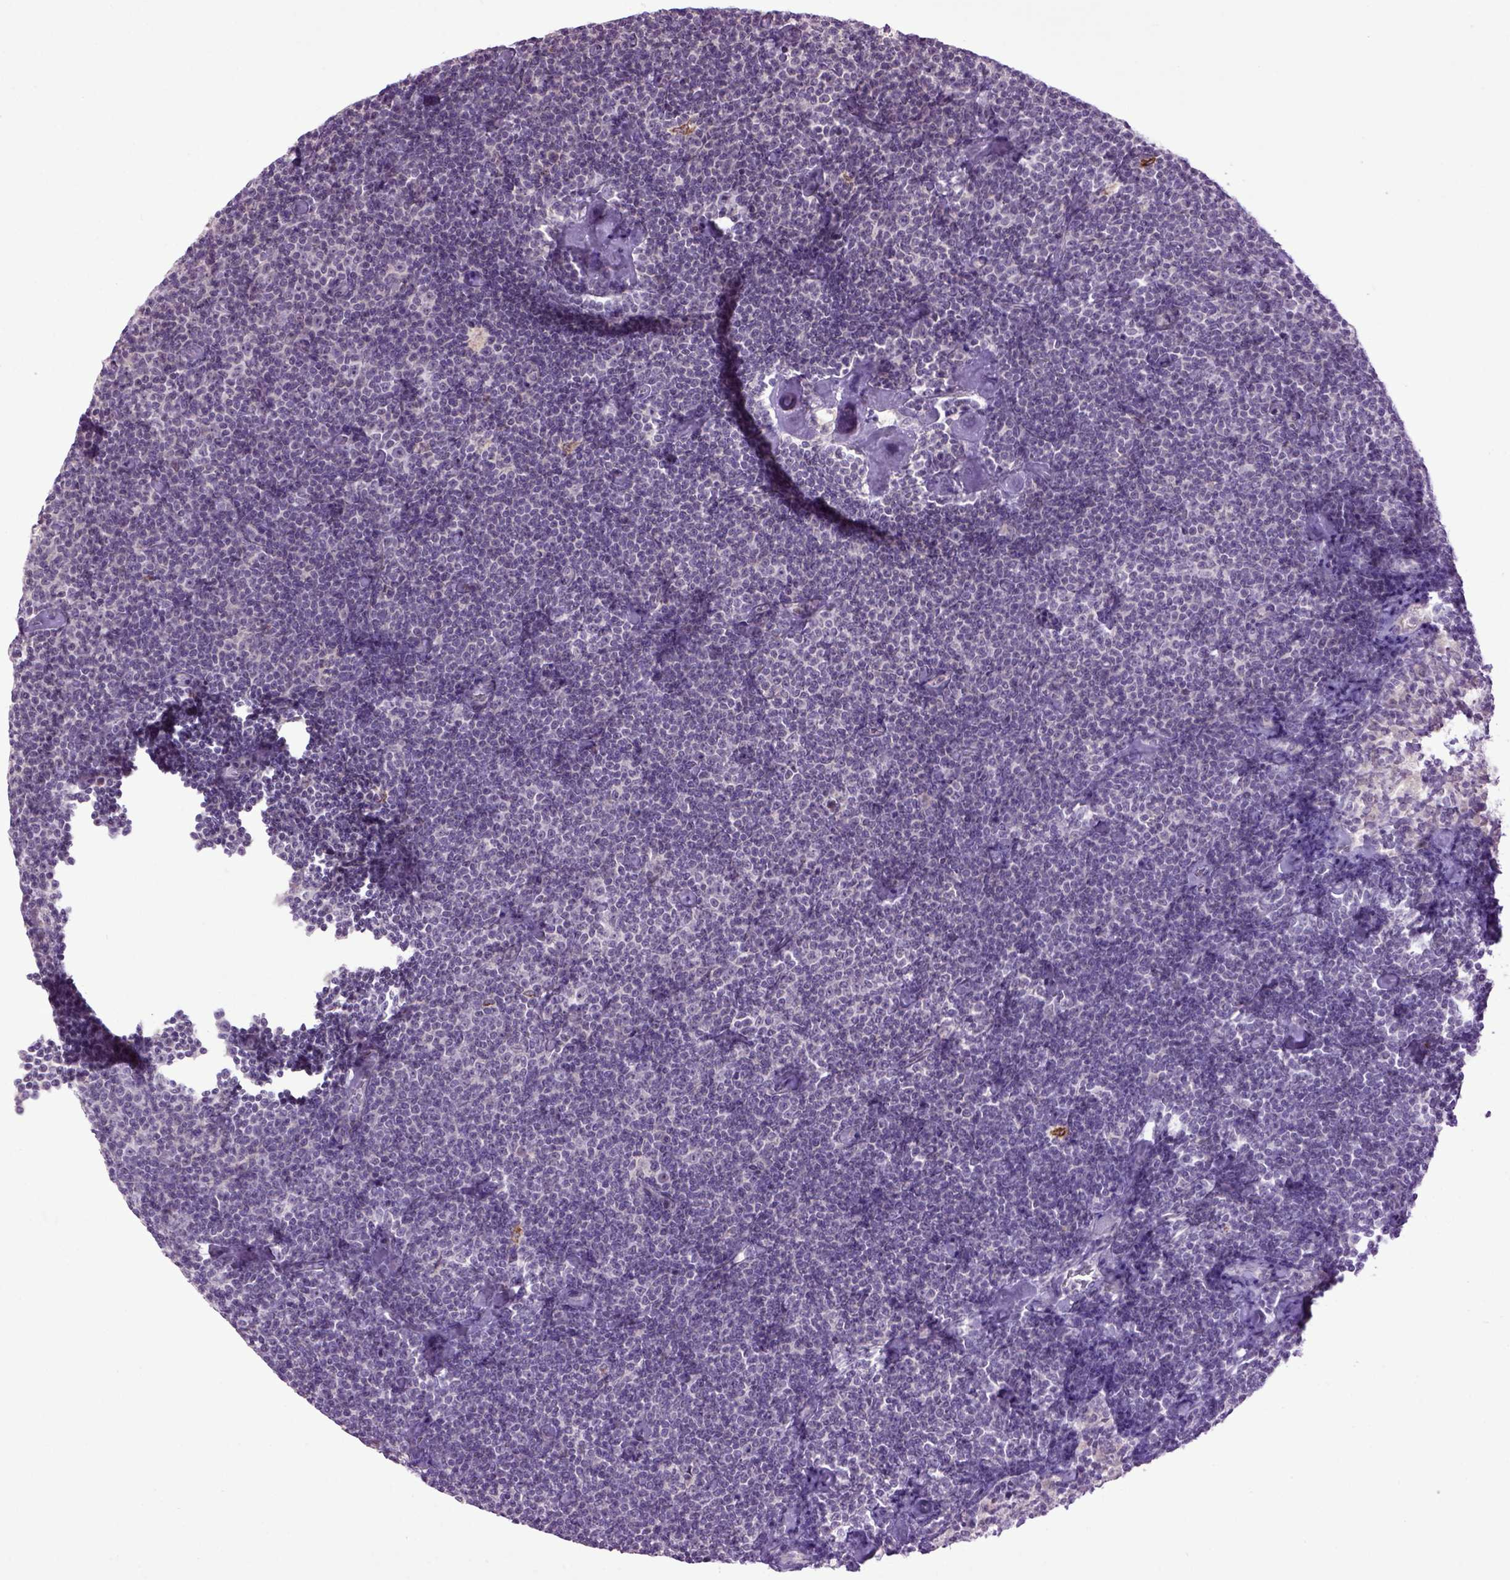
{"staining": {"intensity": "negative", "quantity": "none", "location": "none"}, "tissue": "lymphoma", "cell_type": "Tumor cells", "image_type": "cancer", "snomed": [{"axis": "morphology", "description": "Malignant lymphoma, non-Hodgkin's type, Low grade"}, {"axis": "topography", "description": "Lymph node"}], "caption": "Tumor cells show no significant protein expression in malignant lymphoma, non-Hodgkin's type (low-grade).", "gene": "EMILIN3", "patient": {"sex": "male", "age": 81}}